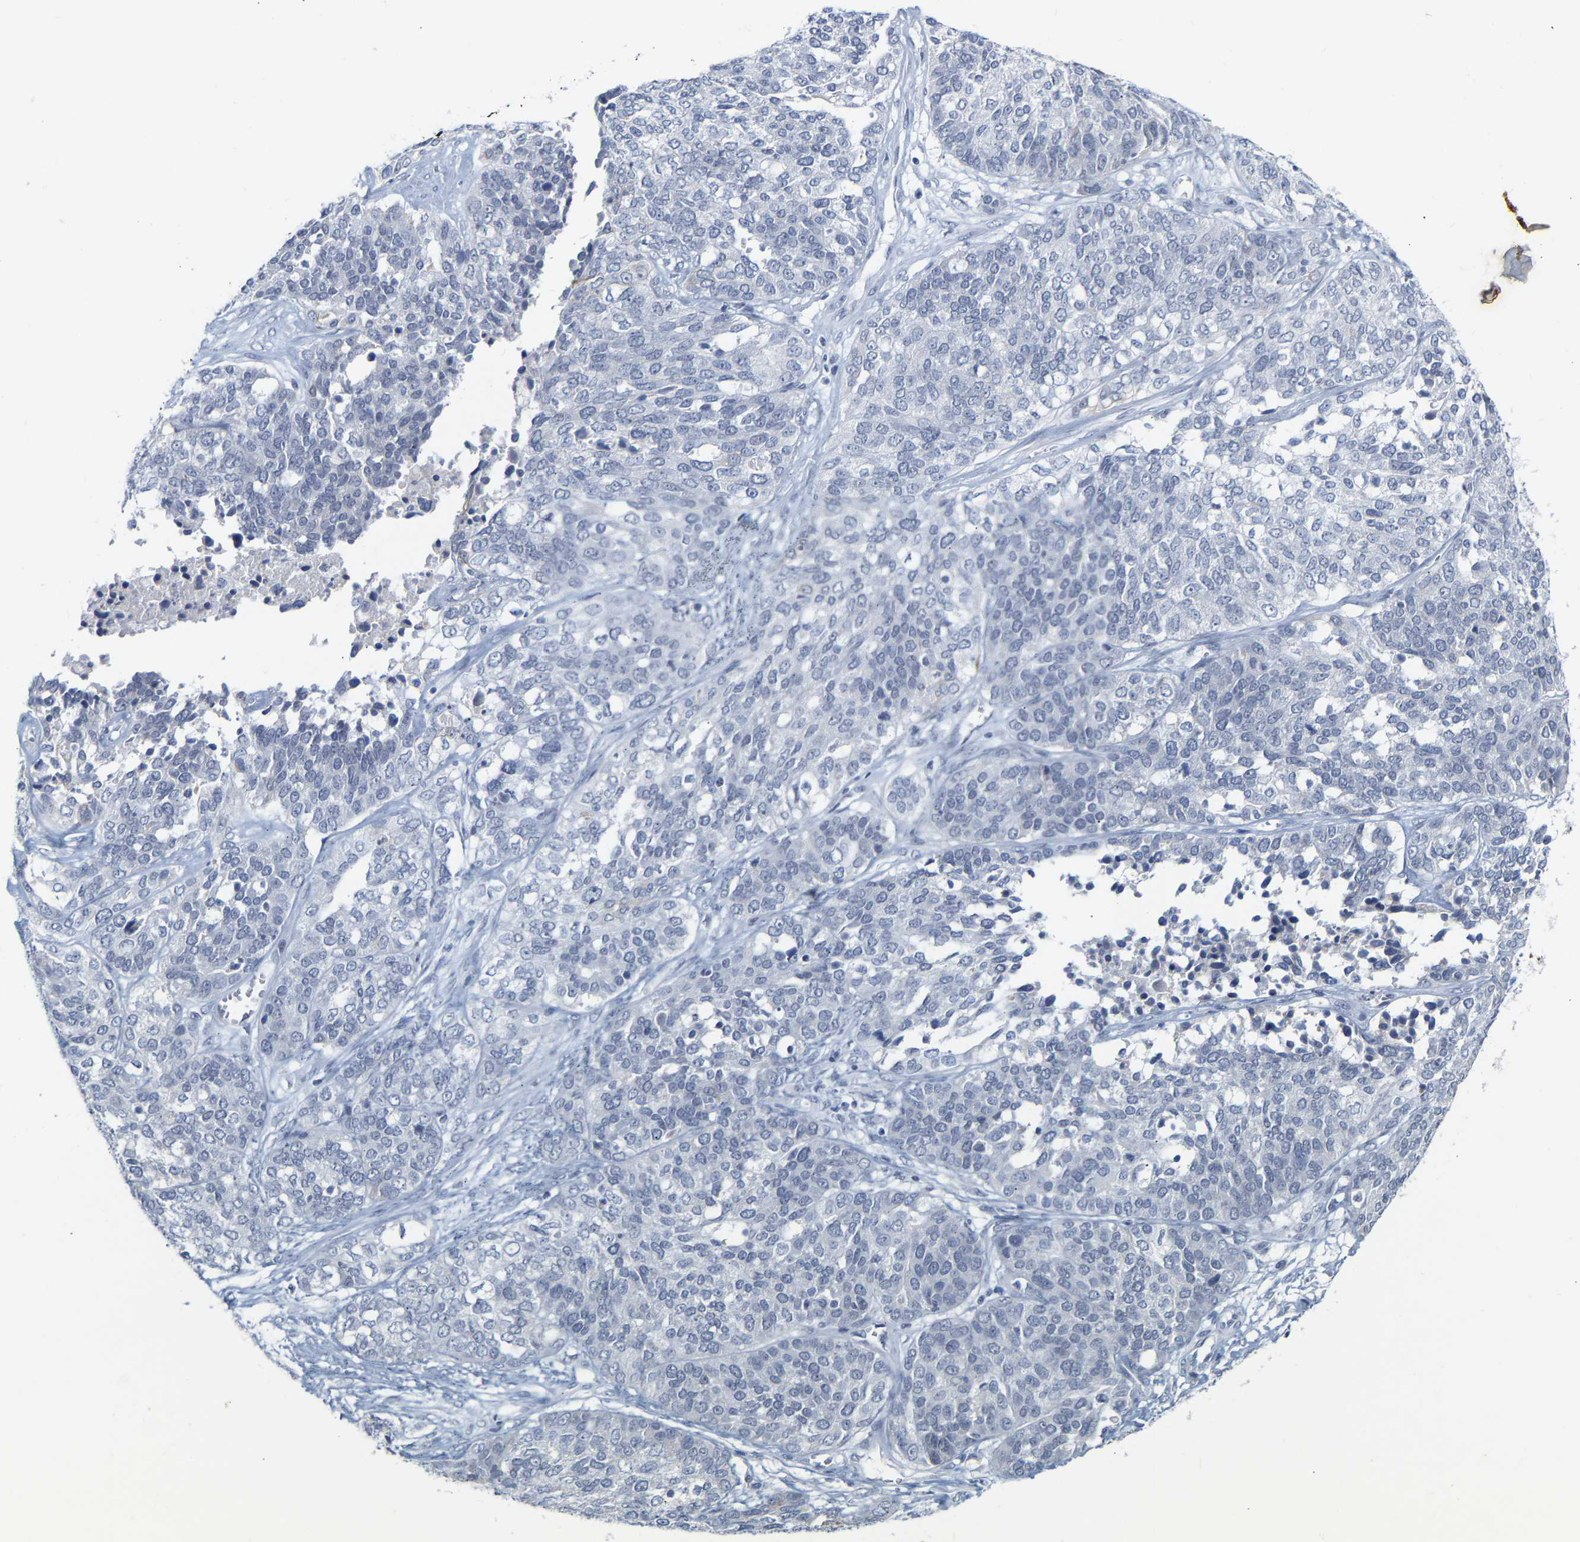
{"staining": {"intensity": "negative", "quantity": "none", "location": "none"}, "tissue": "ovarian cancer", "cell_type": "Tumor cells", "image_type": "cancer", "snomed": [{"axis": "morphology", "description": "Cystadenocarcinoma, serous, NOS"}, {"axis": "topography", "description": "Ovary"}], "caption": "Protein analysis of ovarian serous cystadenocarcinoma shows no significant staining in tumor cells. (DAB (3,3'-diaminobenzidine) immunohistochemistry, high magnification).", "gene": "KRT76", "patient": {"sex": "female", "age": 44}}